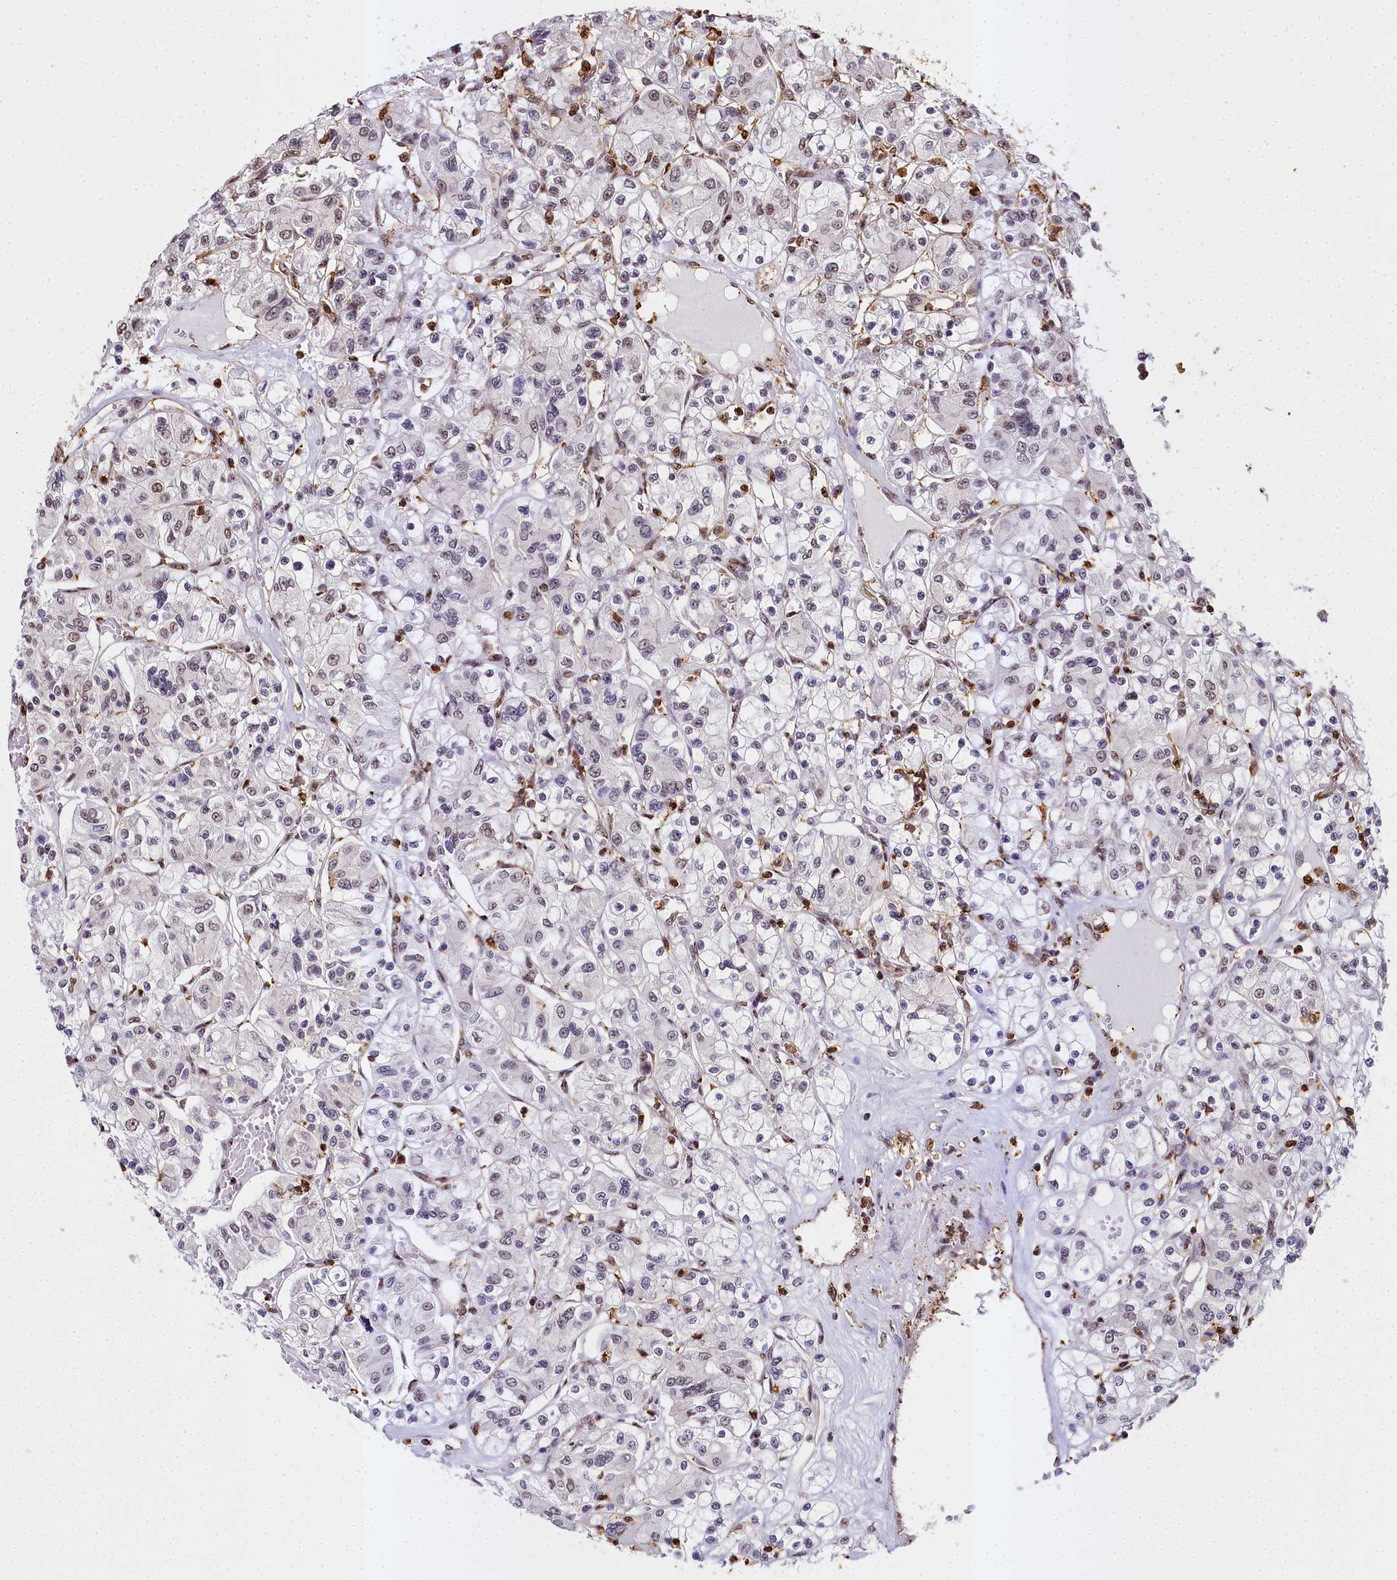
{"staining": {"intensity": "weak", "quantity": "<25%", "location": "nuclear"}, "tissue": "renal cancer", "cell_type": "Tumor cells", "image_type": "cancer", "snomed": [{"axis": "morphology", "description": "Adenocarcinoma, NOS"}, {"axis": "topography", "description": "Kidney"}], "caption": "Immunohistochemistry of human renal cancer exhibits no expression in tumor cells.", "gene": "PPP4C", "patient": {"sex": "female", "age": 59}}